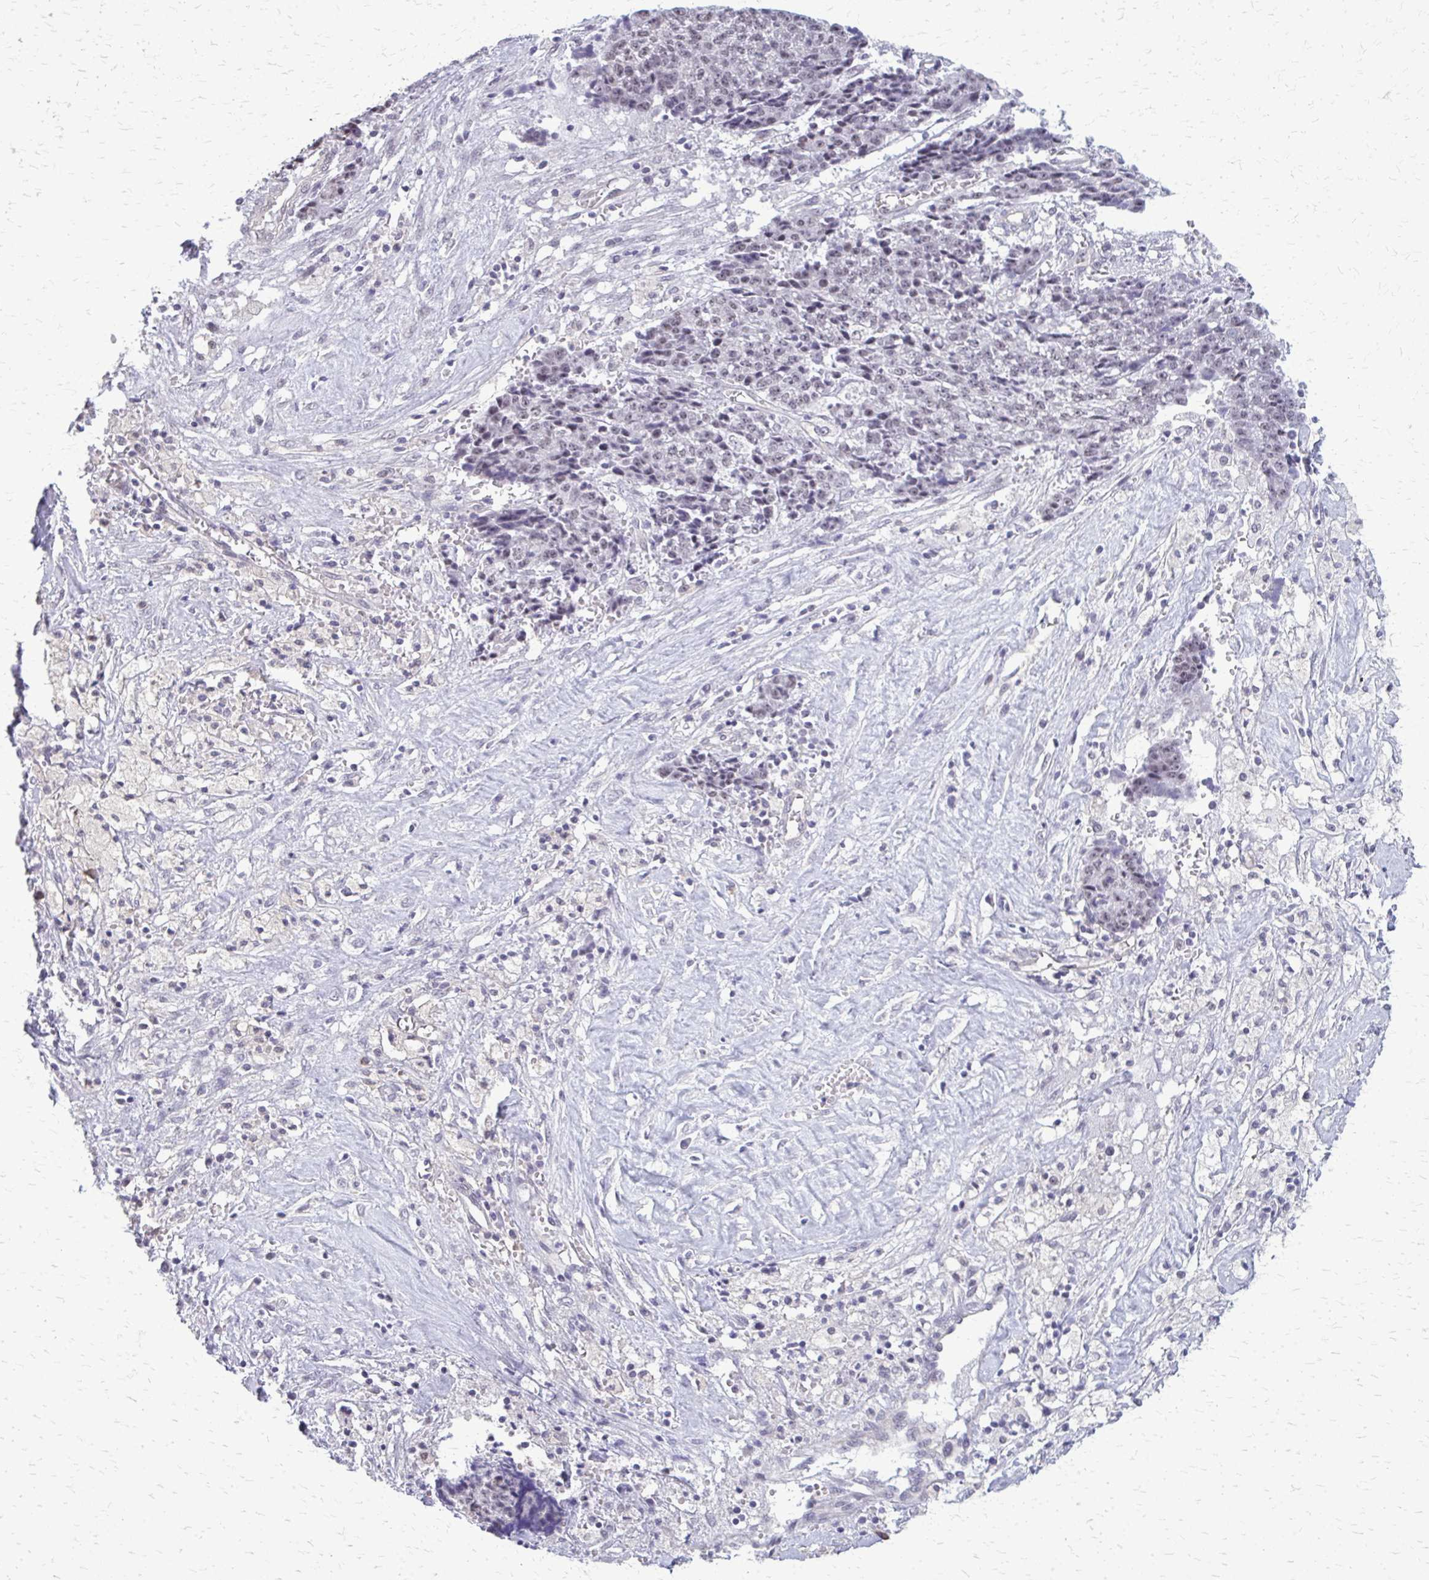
{"staining": {"intensity": "negative", "quantity": "none", "location": "none"}, "tissue": "ovarian cancer", "cell_type": "Tumor cells", "image_type": "cancer", "snomed": [{"axis": "morphology", "description": "Carcinoma, endometroid"}, {"axis": "topography", "description": "Ovary"}], "caption": "Ovarian cancer (endometroid carcinoma) was stained to show a protein in brown. There is no significant positivity in tumor cells. (Stains: DAB (3,3'-diaminobenzidine) IHC with hematoxylin counter stain, Microscopy: brightfield microscopy at high magnification).", "gene": "PLCB1", "patient": {"sex": "female", "age": 42}}